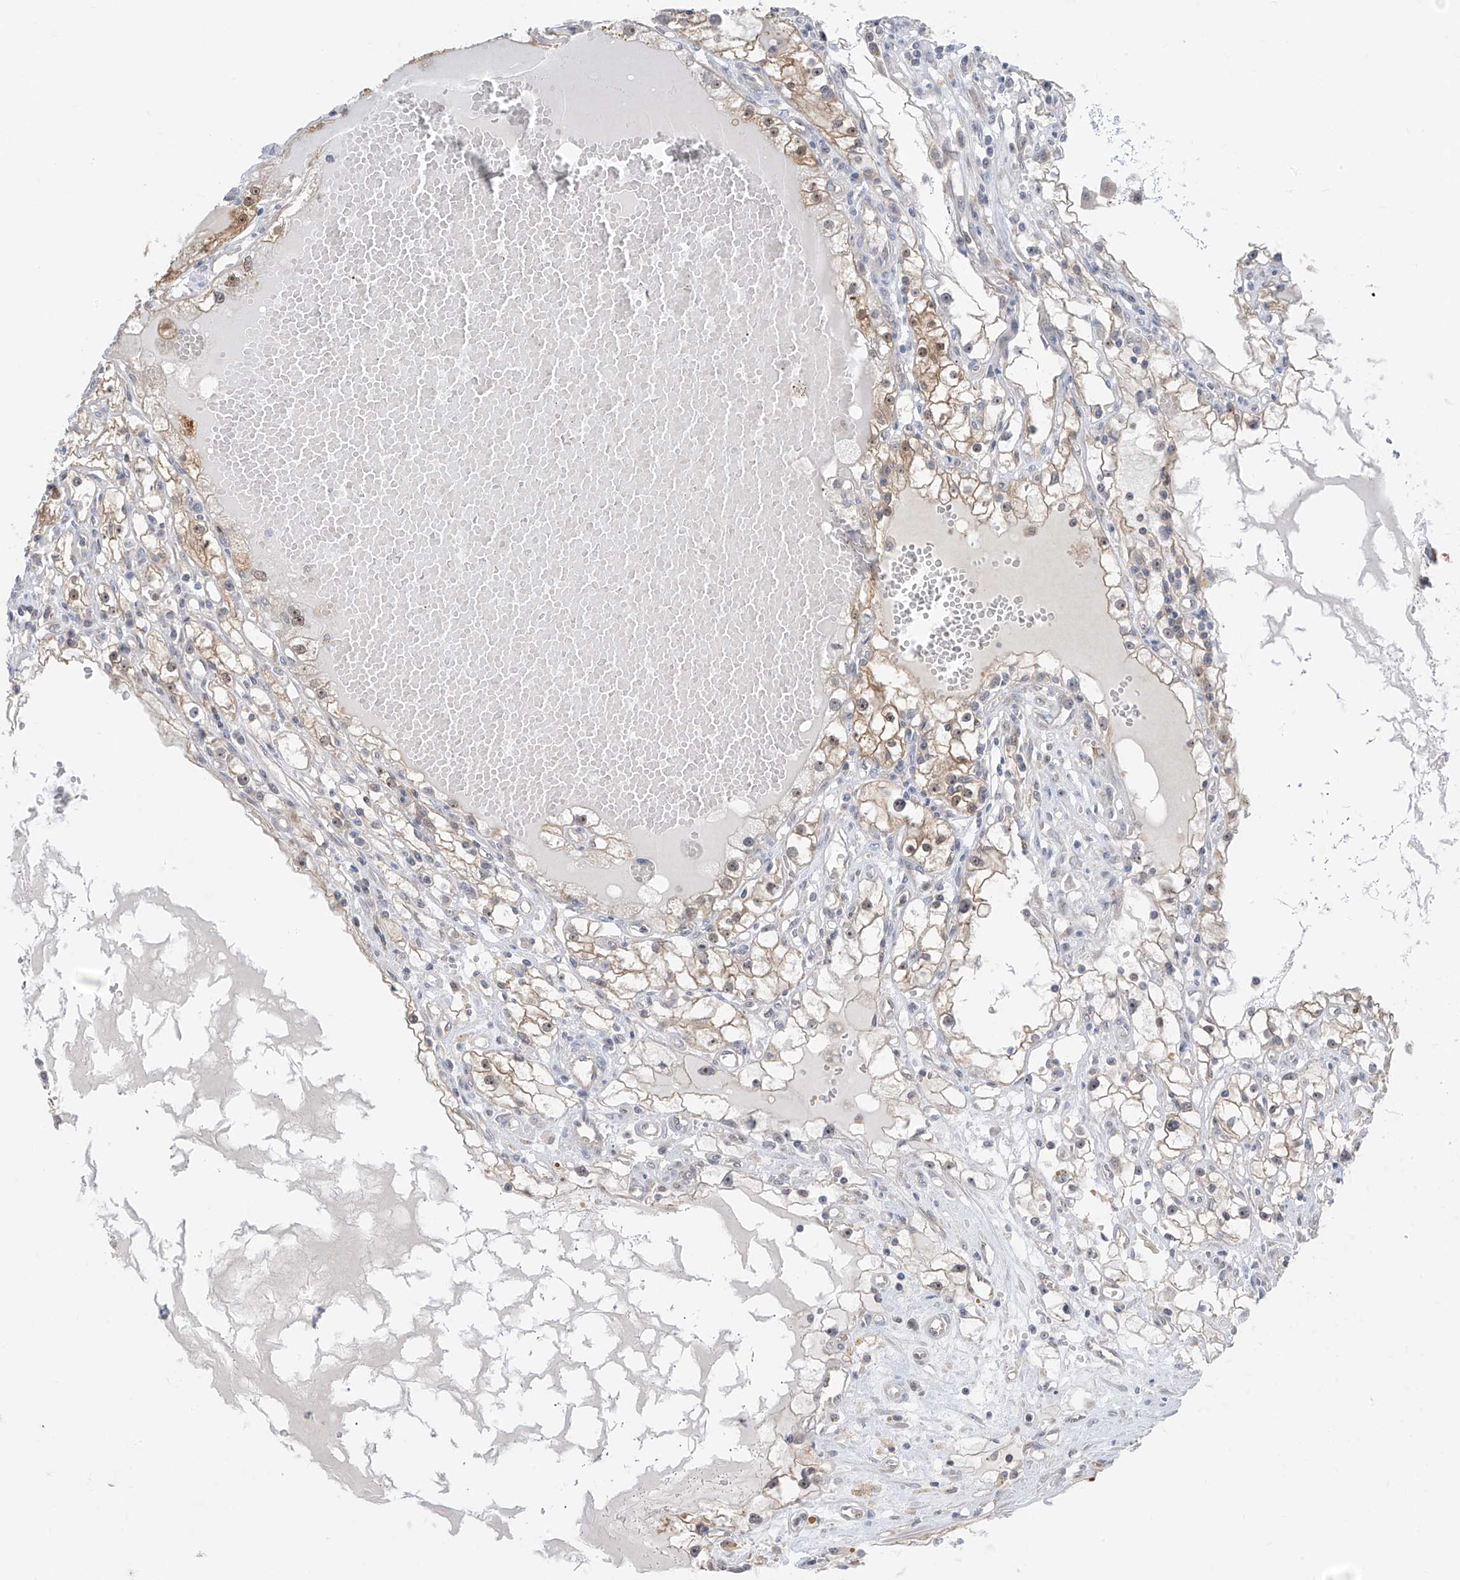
{"staining": {"intensity": "weak", "quantity": "25%-75%", "location": "cytoplasmic/membranous,nuclear"}, "tissue": "renal cancer", "cell_type": "Tumor cells", "image_type": "cancer", "snomed": [{"axis": "morphology", "description": "Adenocarcinoma, NOS"}, {"axis": "topography", "description": "Kidney"}], "caption": "An immunohistochemistry image of neoplastic tissue is shown. Protein staining in brown labels weak cytoplasmic/membranous and nuclear positivity in adenocarcinoma (renal) within tumor cells.", "gene": "TTC38", "patient": {"sex": "male", "age": 56}}